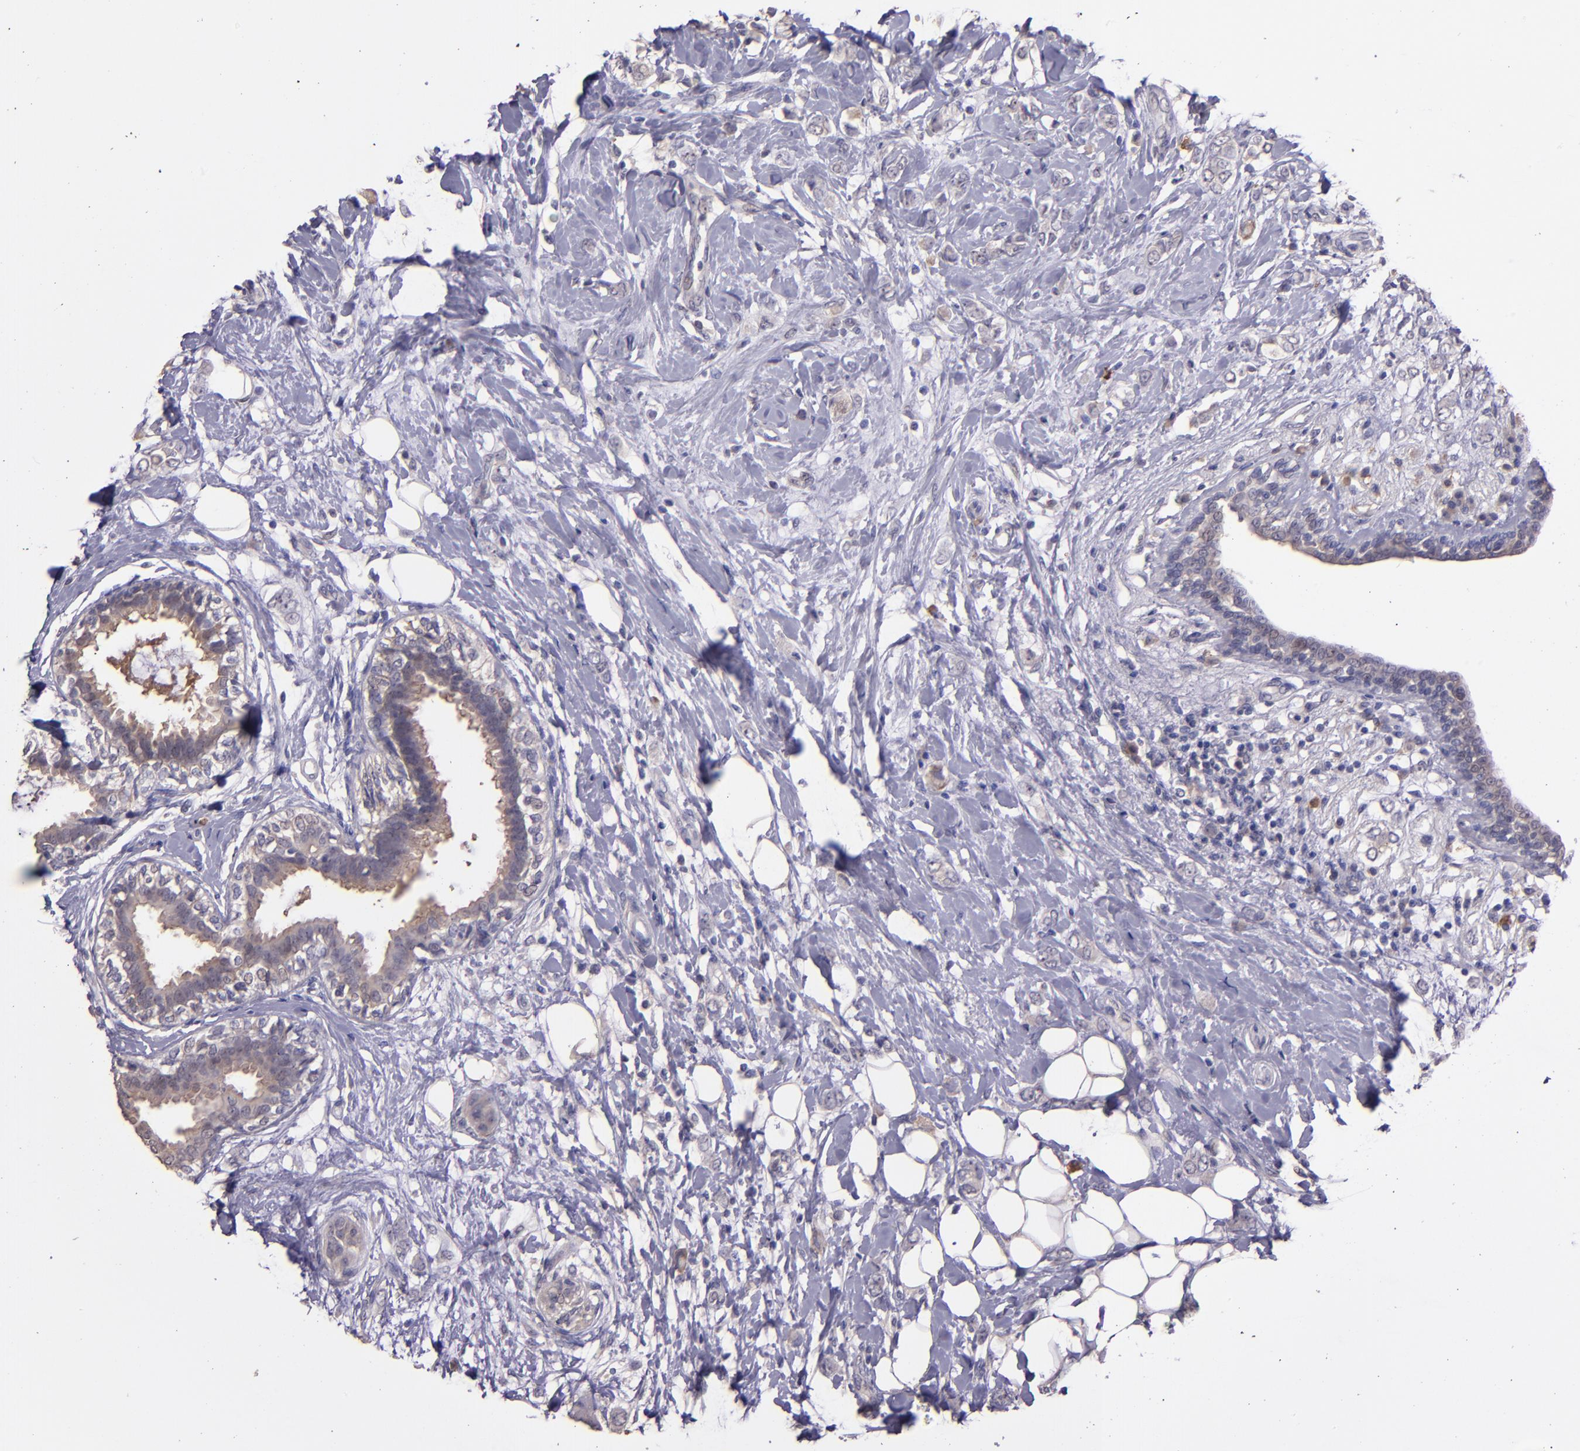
{"staining": {"intensity": "weak", "quantity": "25%-75%", "location": "cytoplasmic/membranous"}, "tissue": "breast cancer", "cell_type": "Tumor cells", "image_type": "cancer", "snomed": [{"axis": "morphology", "description": "Normal tissue, NOS"}, {"axis": "morphology", "description": "Lobular carcinoma"}, {"axis": "topography", "description": "Breast"}], "caption": "Breast cancer stained for a protein (brown) exhibits weak cytoplasmic/membranous positive positivity in about 25%-75% of tumor cells.", "gene": "PAPPA", "patient": {"sex": "female", "age": 47}}